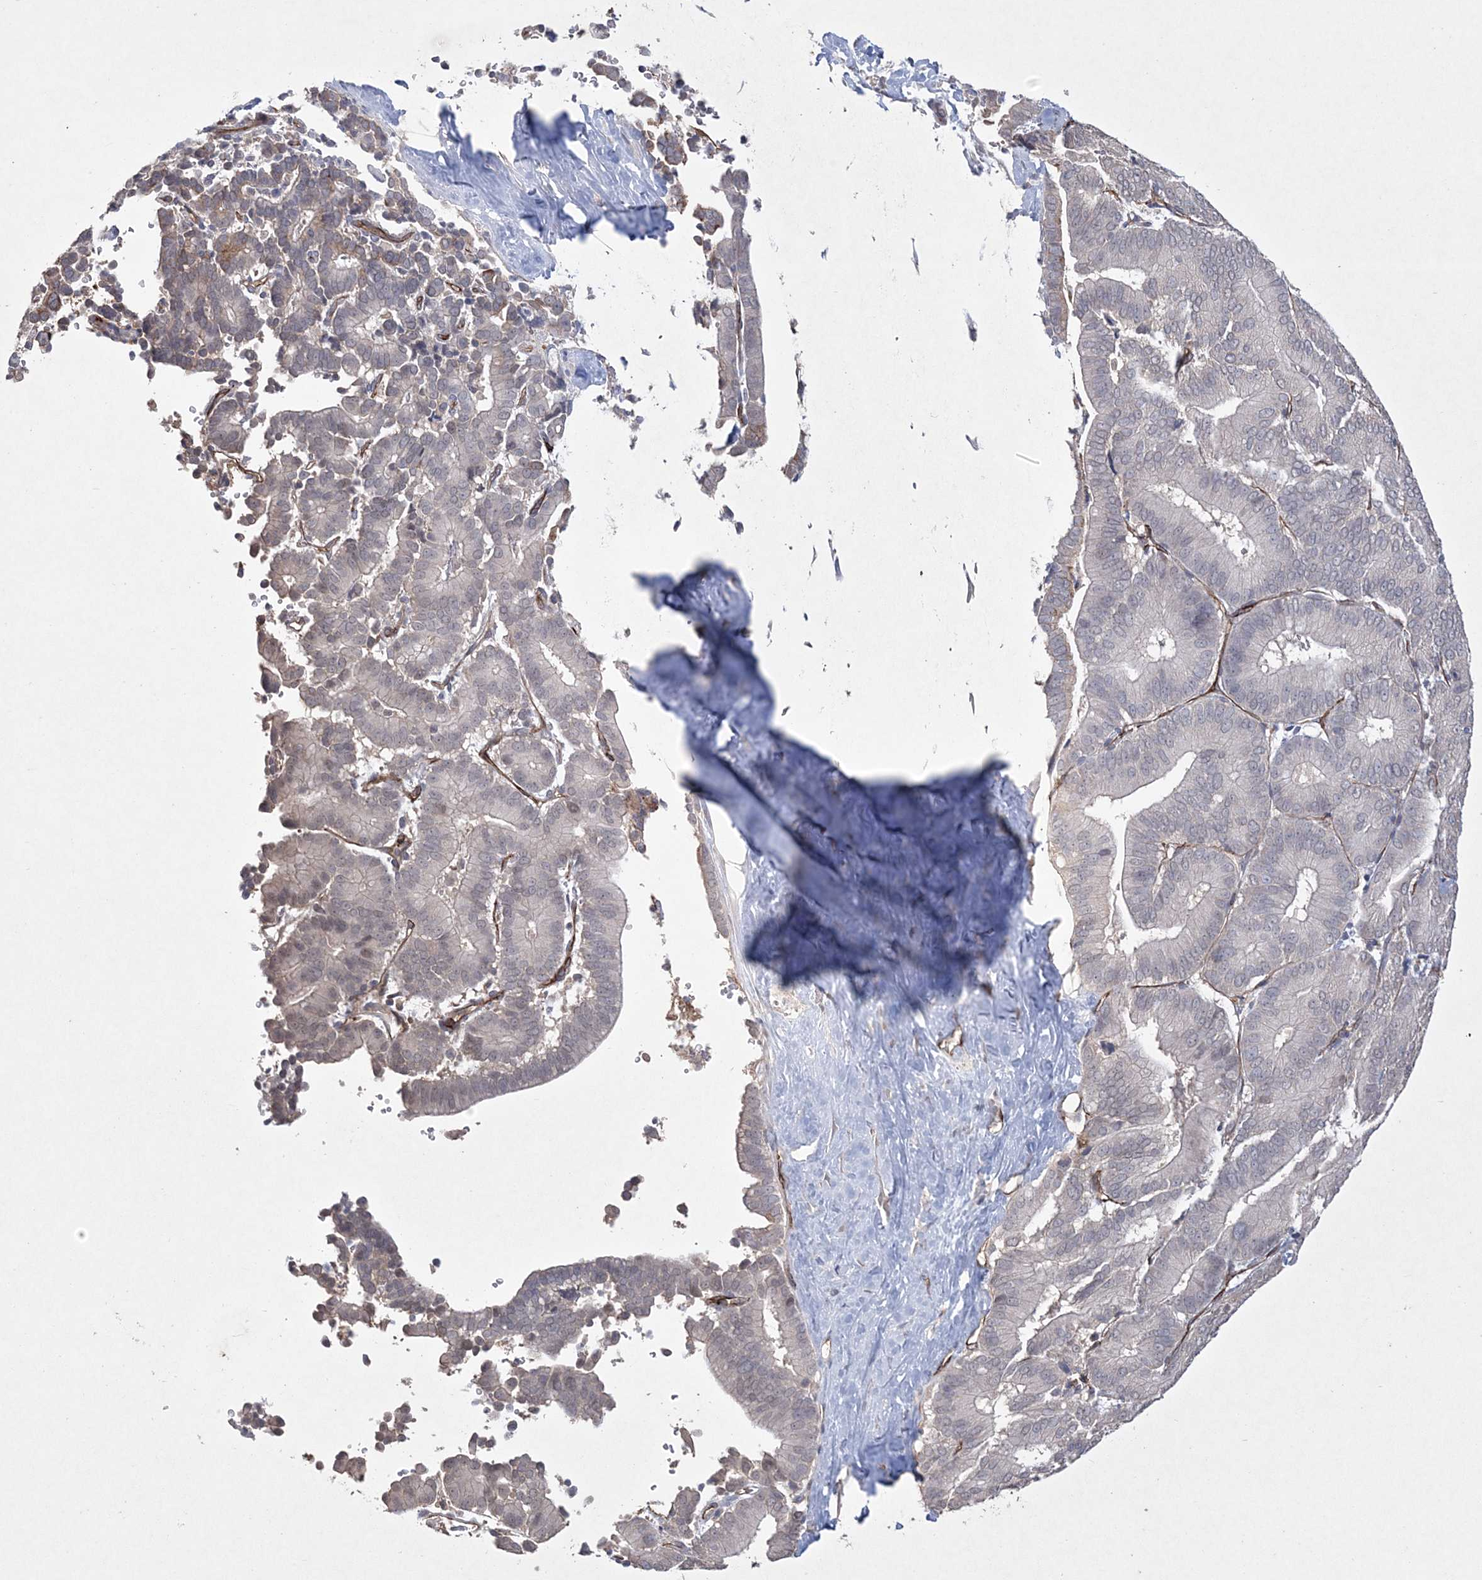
{"staining": {"intensity": "negative", "quantity": "none", "location": "none"}, "tissue": "liver cancer", "cell_type": "Tumor cells", "image_type": "cancer", "snomed": [{"axis": "morphology", "description": "Cholangiocarcinoma"}, {"axis": "topography", "description": "Liver"}], "caption": "Immunohistochemical staining of liver cholangiocarcinoma displays no significant staining in tumor cells.", "gene": "DPCD", "patient": {"sex": "female", "age": 75}}